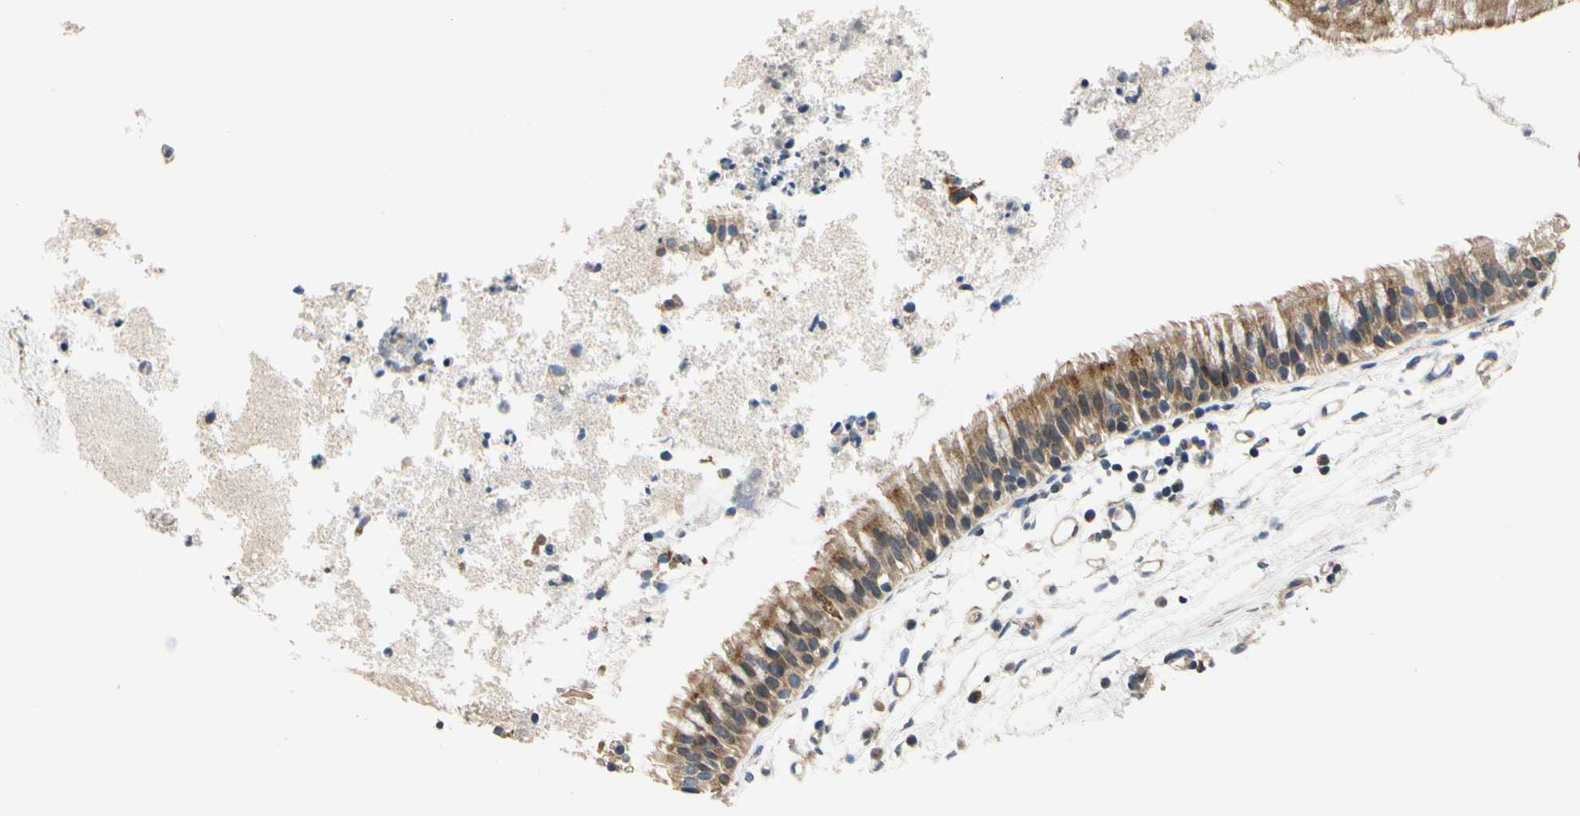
{"staining": {"intensity": "moderate", "quantity": ">75%", "location": "cytoplasmic/membranous"}, "tissue": "nasopharynx", "cell_type": "Respiratory epithelial cells", "image_type": "normal", "snomed": [{"axis": "morphology", "description": "Normal tissue, NOS"}, {"axis": "topography", "description": "Nasopharynx"}], "caption": "This photomicrograph demonstrates immunohistochemistry staining of benign human nasopharynx, with medium moderate cytoplasmic/membranous staining in about >75% of respiratory epithelial cells.", "gene": "ALKBH3", "patient": {"sex": "male", "age": 21}}